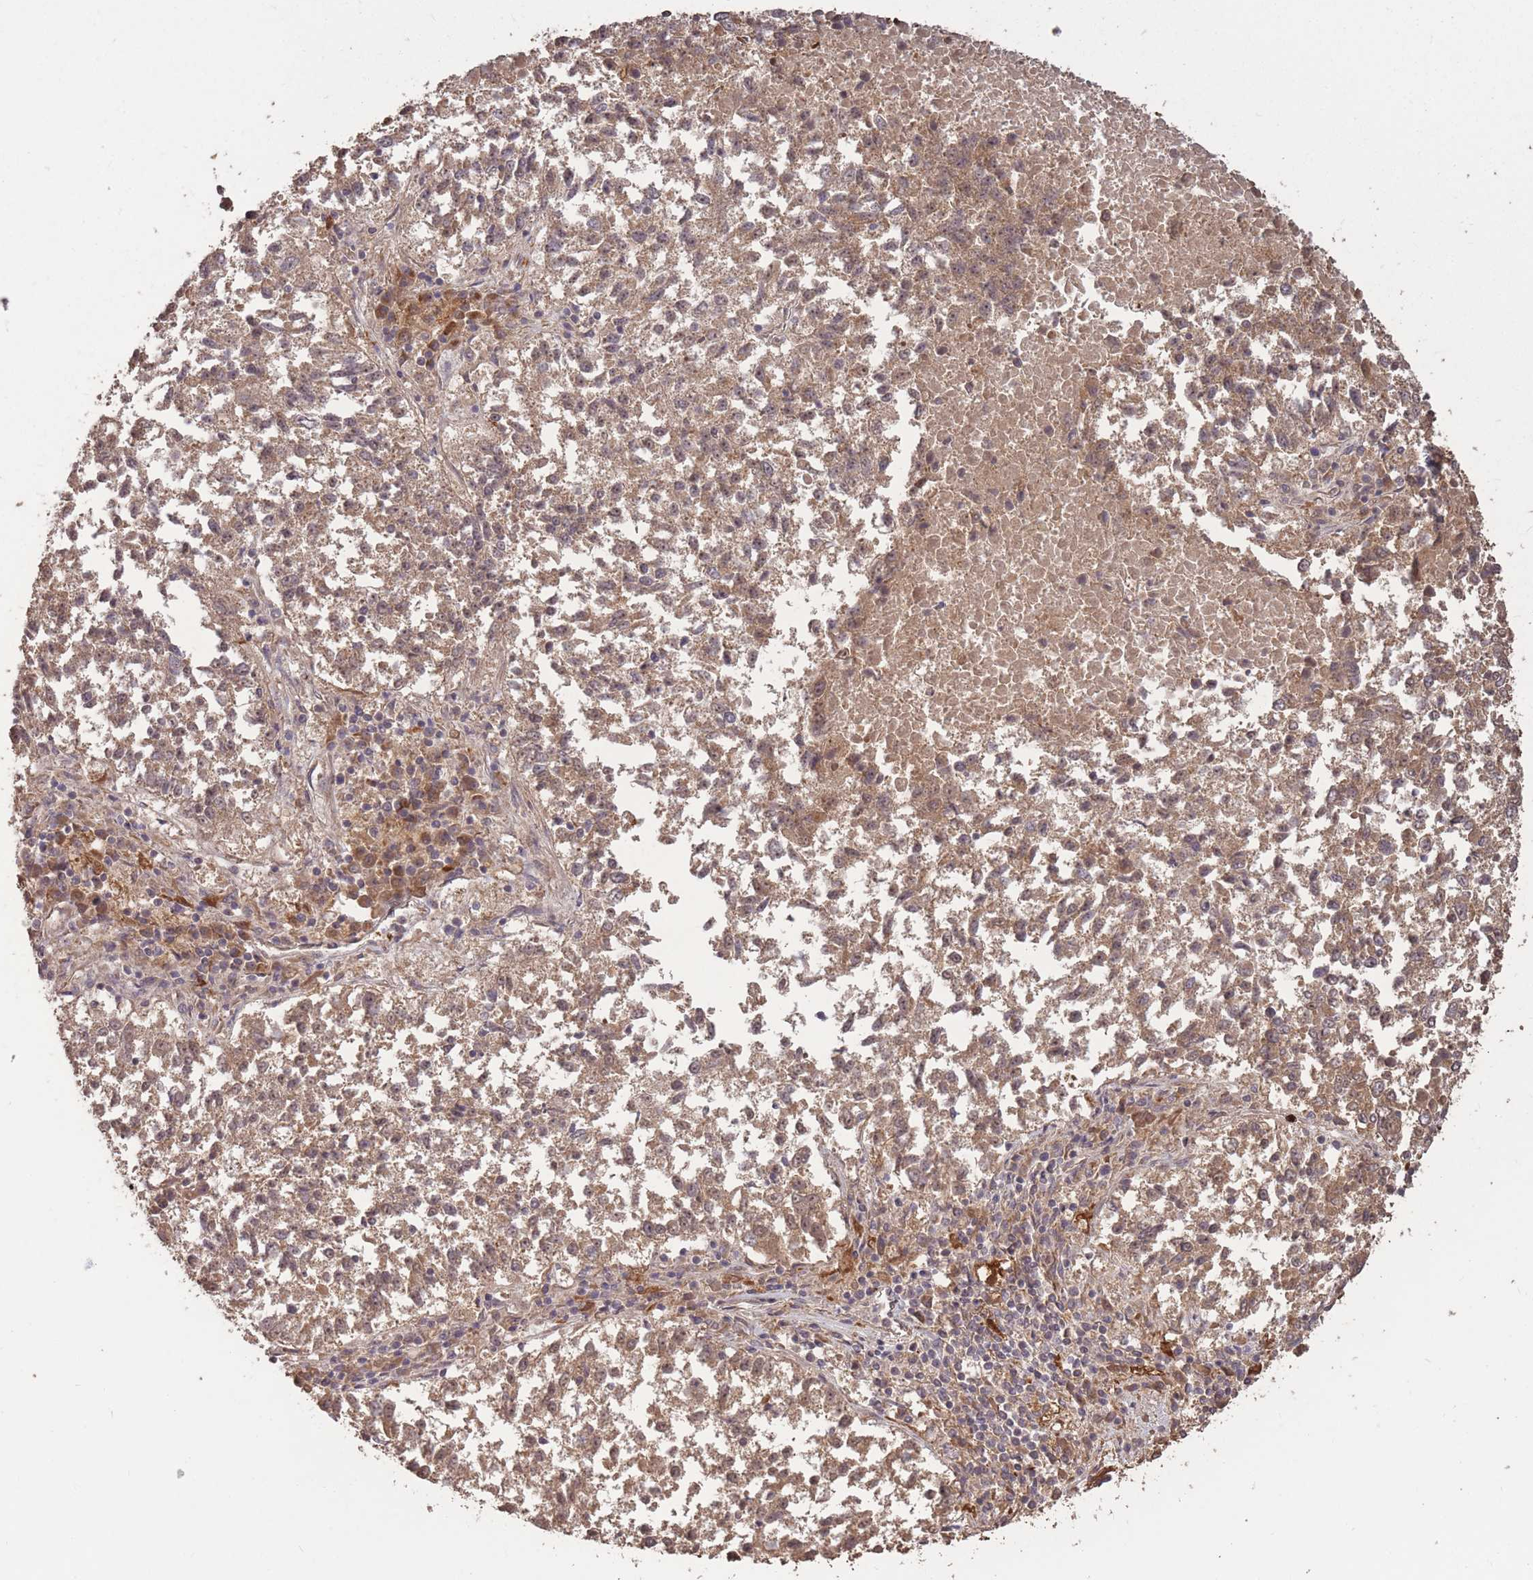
{"staining": {"intensity": "moderate", "quantity": ">75%", "location": "cytoplasmic/membranous"}, "tissue": "lung cancer", "cell_type": "Tumor cells", "image_type": "cancer", "snomed": [{"axis": "morphology", "description": "Squamous cell carcinoma, NOS"}, {"axis": "topography", "description": "Lung"}], "caption": "A micrograph of human lung squamous cell carcinoma stained for a protein displays moderate cytoplasmic/membranous brown staining in tumor cells.", "gene": "ERBB3", "patient": {"sex": "male", "age": 73}}